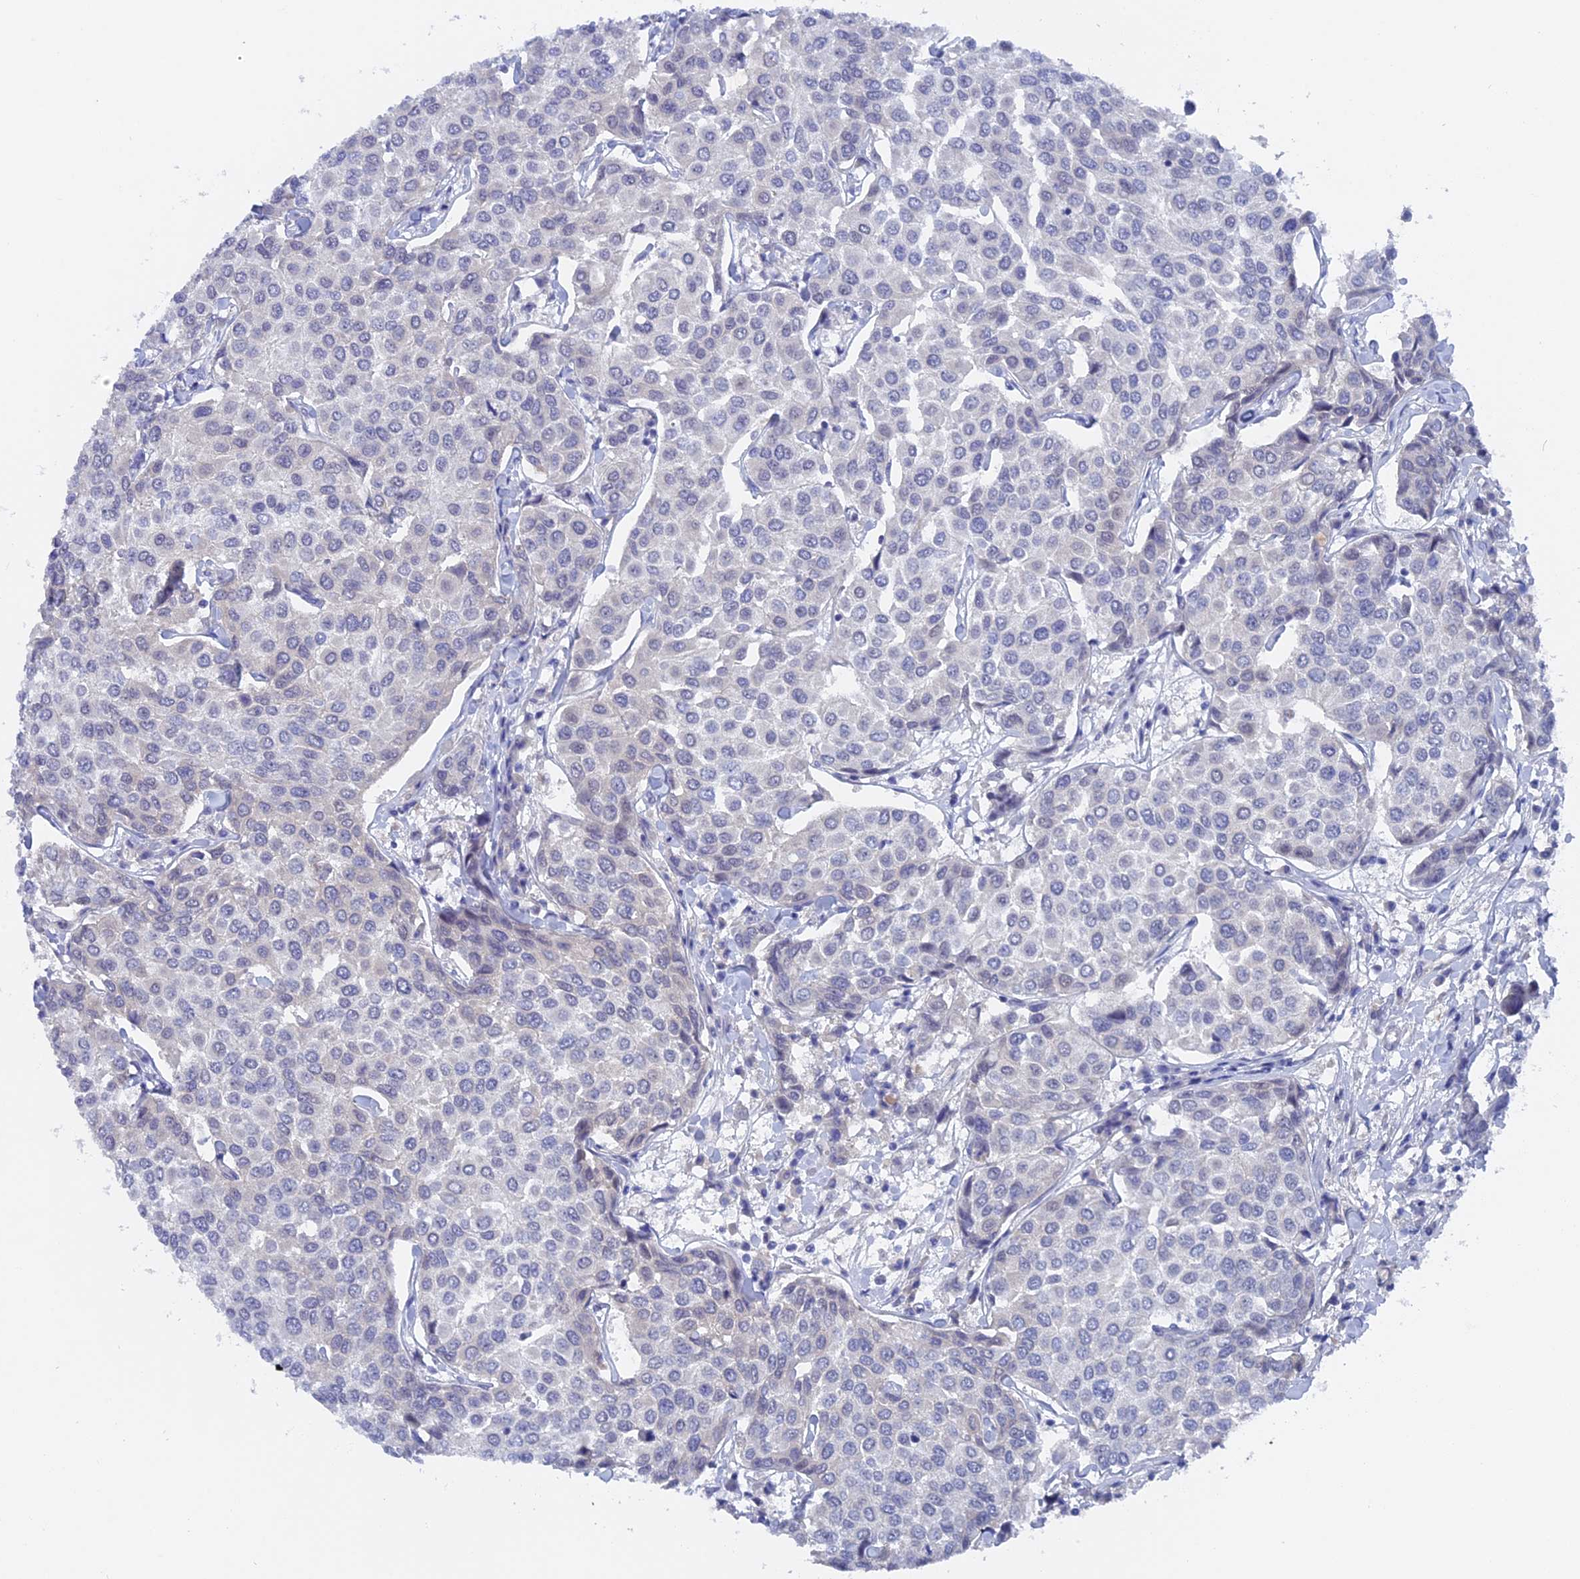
{"staining": {"intensity": "negative", "quantity": "none", "location": "none"}, "tissue": "breast cancer", "cell_type": "Tumor cells", "image_type": "cancer", "snomed": [{"axis": "morphology", "description": "Duct carcinoma"}, {"axis": "topography", "description": "Breast"}], "caption": "IHC photomicrograph of neoplastic tissue: breast cancer stained with DAB shows no significant protein positivity in tumor cells.", "gene": "DACT3", "patient": {"sex": "female", "age": 55}}